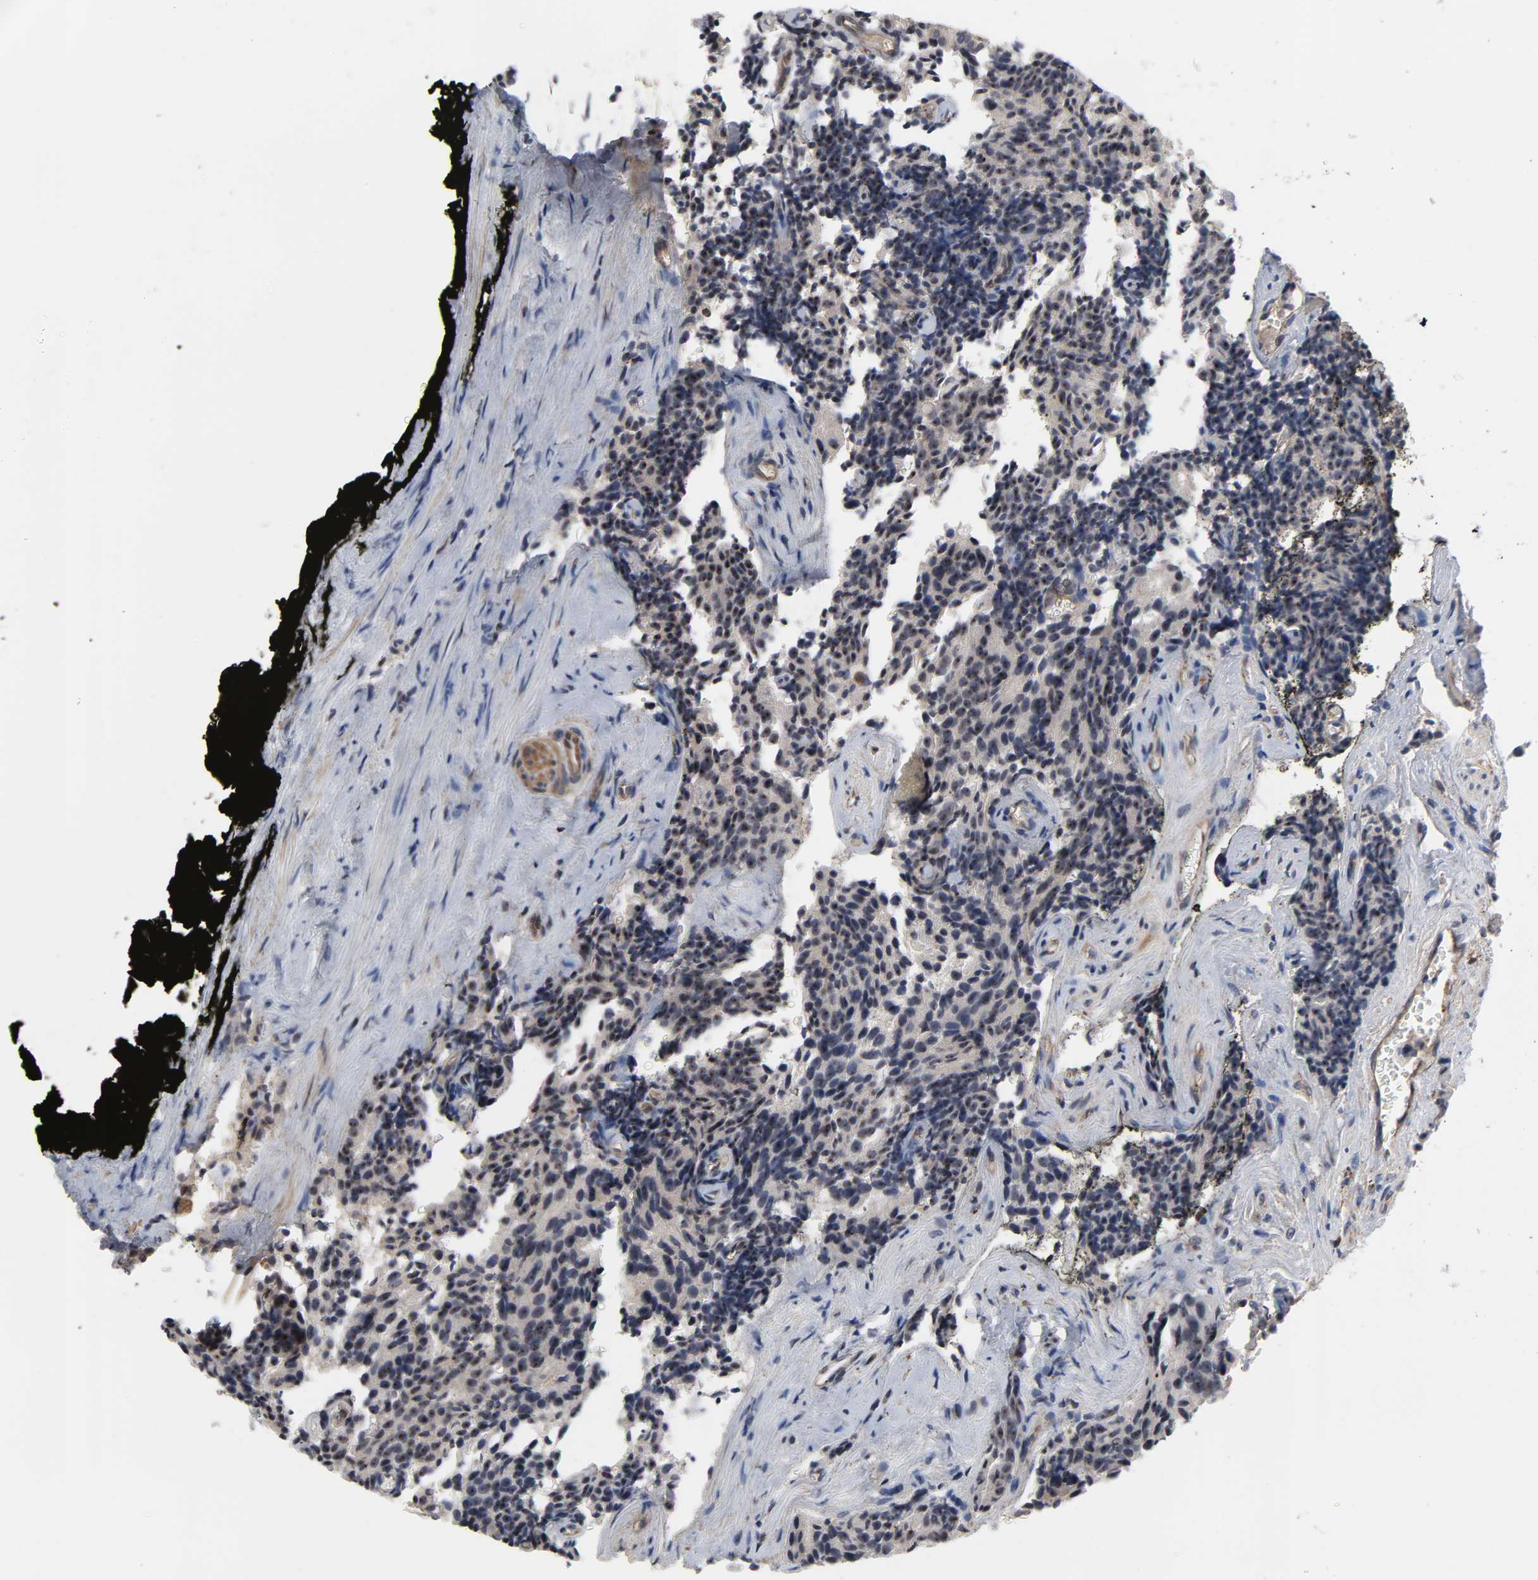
{"staining": {"intensity": "weak", "quantity": "25%-75%", "location": "cytoplasmic/membranous,nuclear"}, "tissue": "prostate cancer", "cell_type": "Tumor cells", "image_type": "cancer", "snomed": [{"axis": "morphology", "description": "Adenocarcinoma, High grade"}, {"axis": "topography", "description": "Prostate"}], "caption": "Prostate adenocarcinoma (high-grade) stained for a protein shows weak cytoplasmic/membranous and nuclear positivity in tumor cells. The protein is shown in brown color, while the nuclei are stained blue.", "gene": "DDX10", "patient": {"sex": "male", "age": 58}}